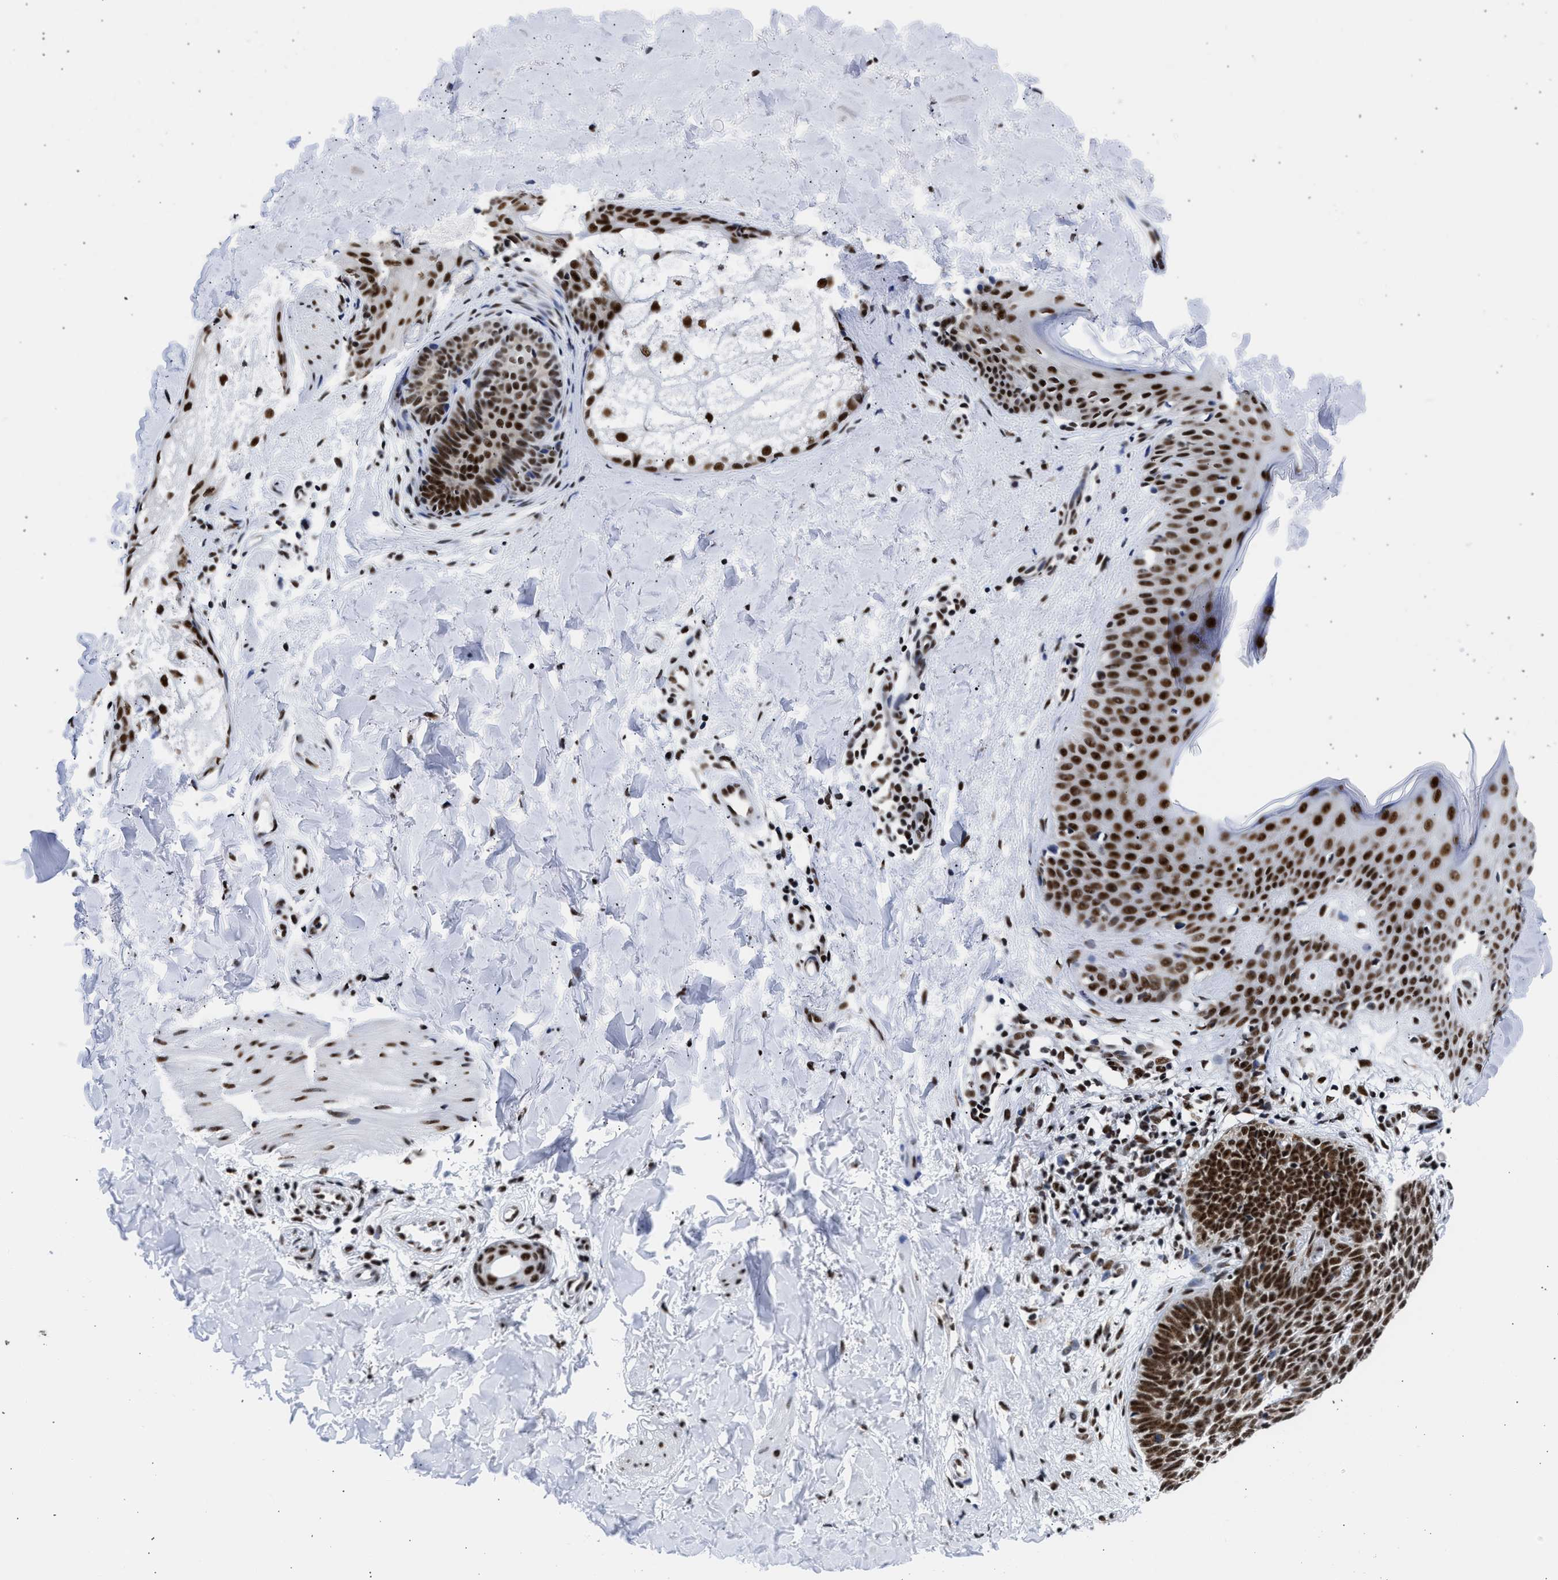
{"staining": {"intensity": "strong", "quantity": ">75%", "location": "nuclear"}, "tissue": "skin cancer", "cell_type": "Tumor cells", "image_type": "cancer", "snomed": [{"axis": "morphology", "description": "Basal cell carcinoma"}, {"axis": "topography", "description": "Skin"}], "caption": "The photomicrograph exhibits immunohistochemical staining of skin basal cell carcinoma. There is strong nuclear staining is seen in approximately >75% of tumor cells.", "gene": "RBM8A", "patient": {"sex": "male", "age": 60}}